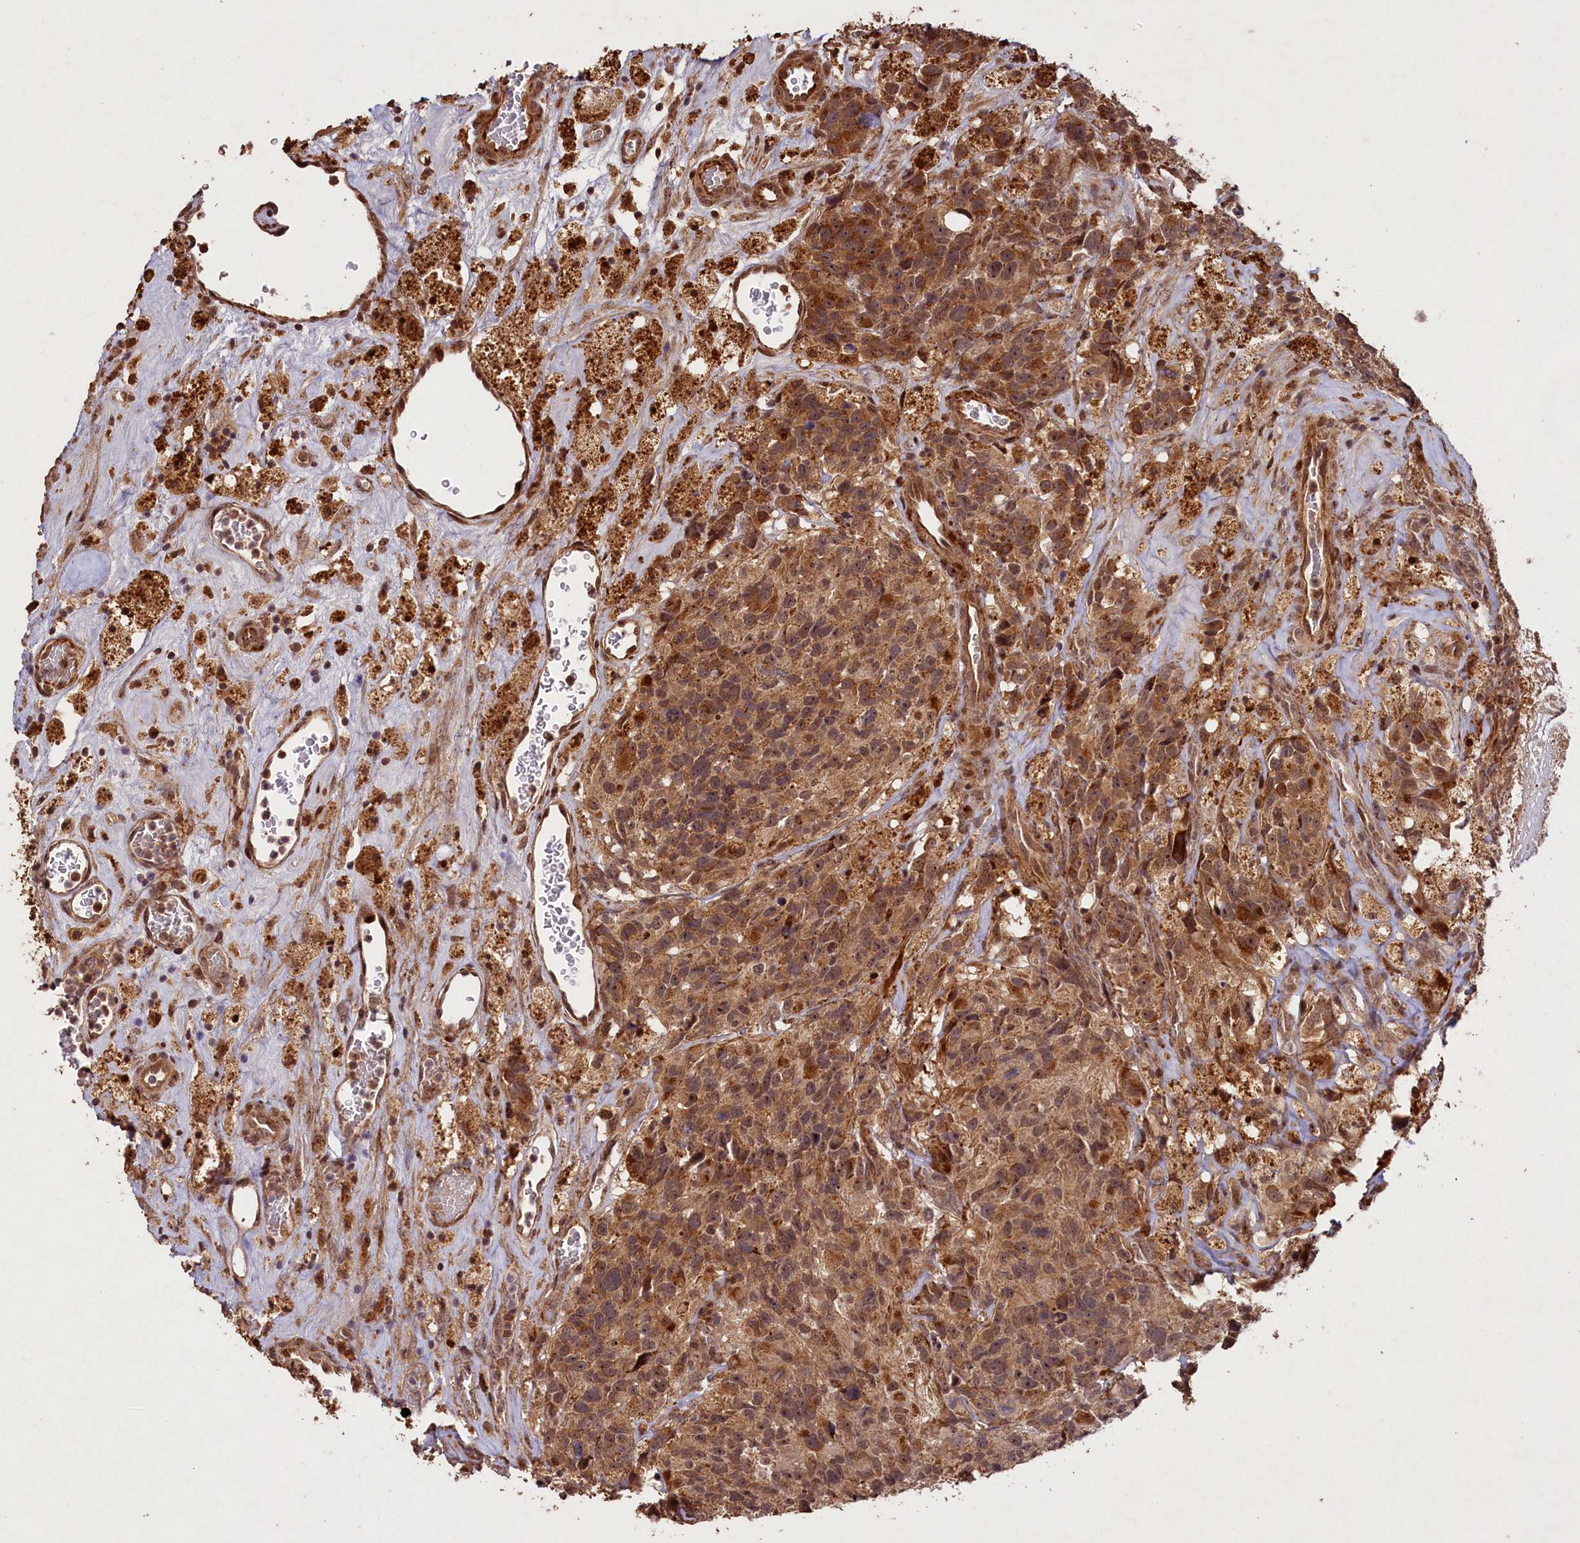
{"staining": {"intensity": "moderate", "quantity": ">75%", "location": "cytoplasmic/membranous,nuclear"}, "tissue": "glioma", "cell_type": "Tumor cells", "image_type": "cancer", "snomed": [{"axis": "morphology", "description": "Glioma, malignant, High grade"}, {"axis": "topography", "description": "Brain"}], "caption": "Malignant glioma (high-grade) stained for a protein exhibits moderate cytoplasmic/membranous and nuclear positivity in tumor cells. (IHC, brightfield microscopy, high magnification).", "gene": "SHPRH", "patient": {"sex": "male", "age": 76}}